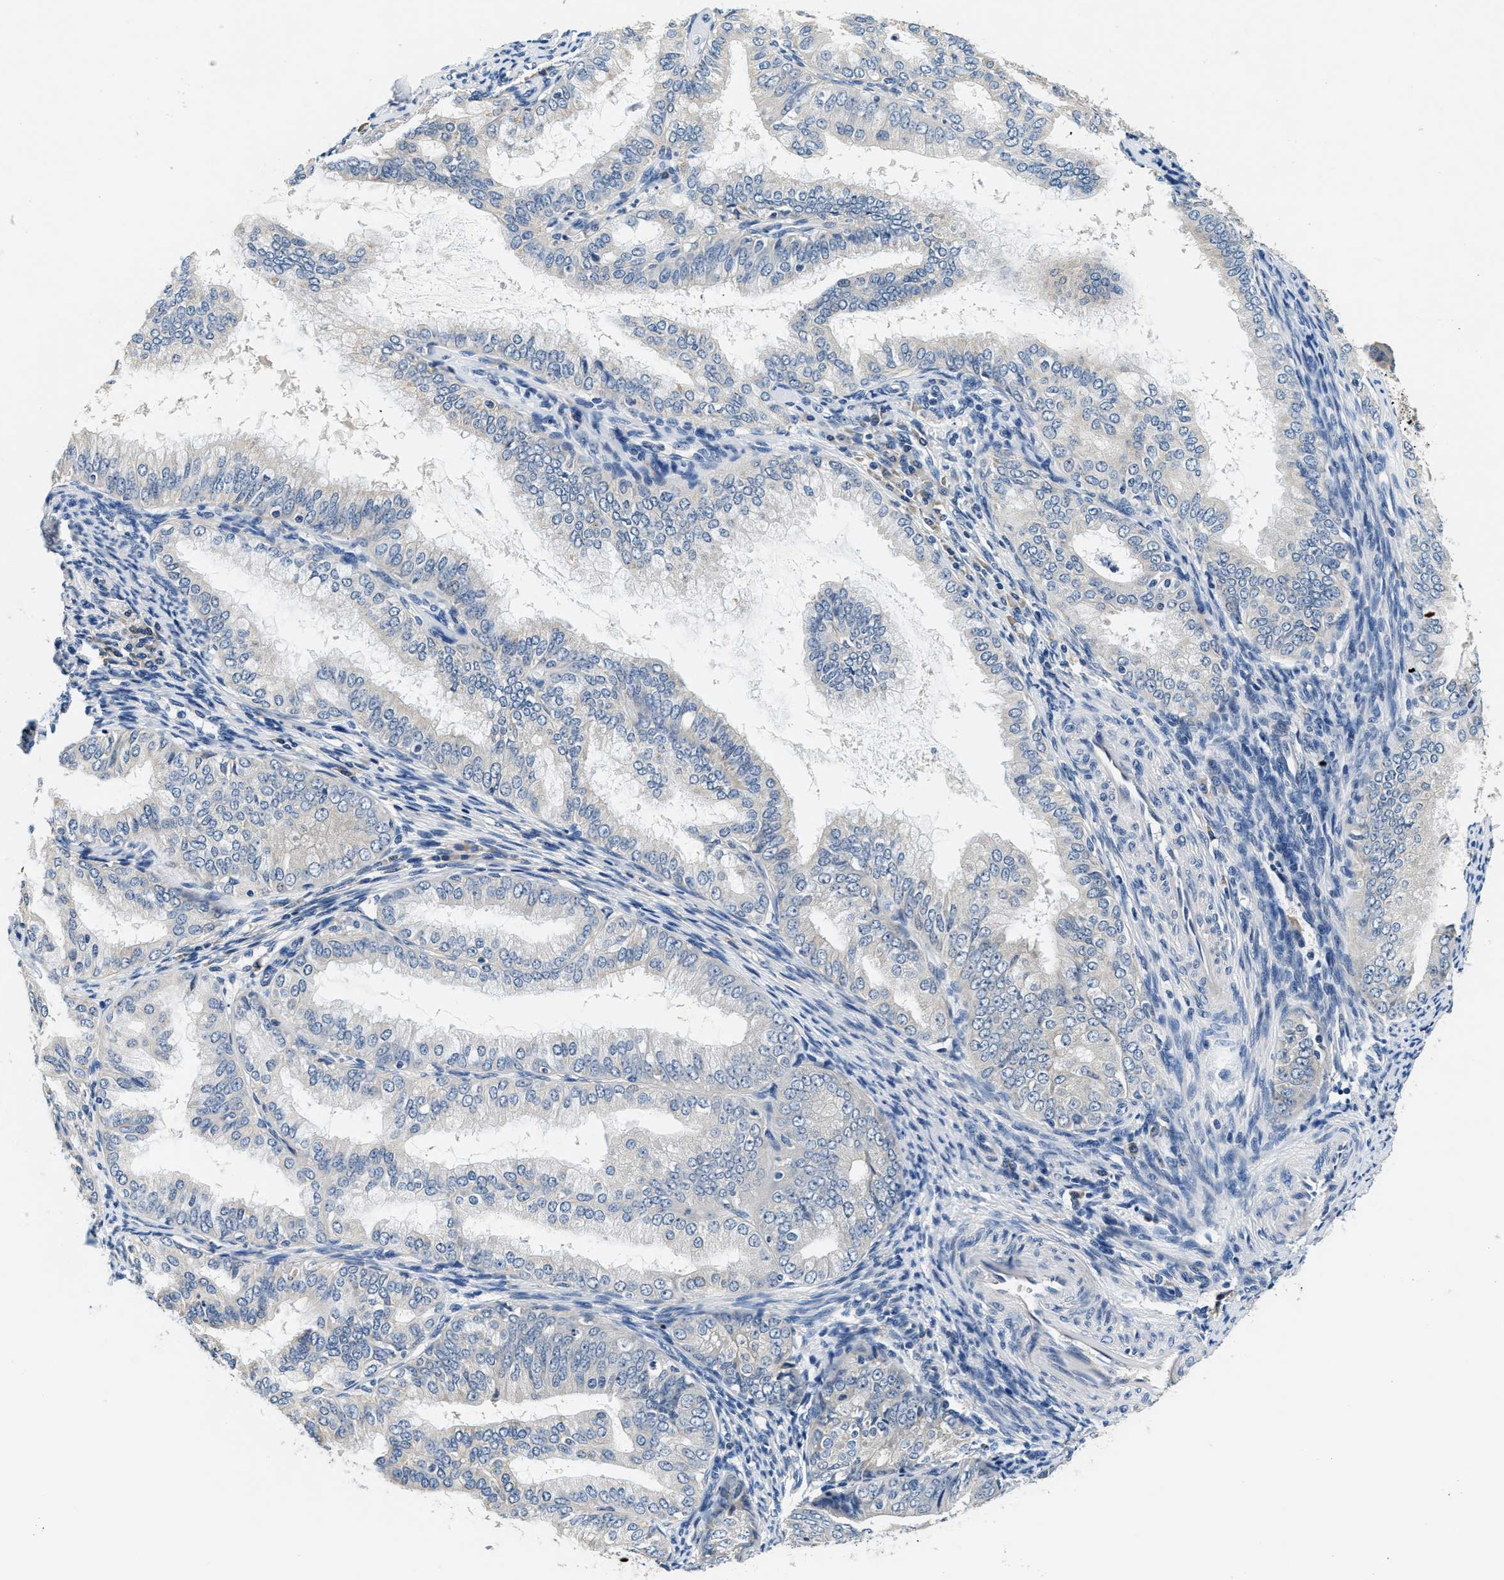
{"staining": {"intensity": "negative", "quantity": "none", "location": "none"}, "tissue": "endometrial cancer", "cell_type": "Tumor cells", "image_type": "cancer", "snomed": [{"axis": "morphology", "description": "Adenocarcinoma, NOS"}, {"axis": "topography", "description": "Endometrium"}], "caption": "IHC of human adenocarcinoma (endometrial) demonstrates no expression in tumor cells.", "gene": "ALDH3A2", "patient": {"sex": "female", "age": 63}}